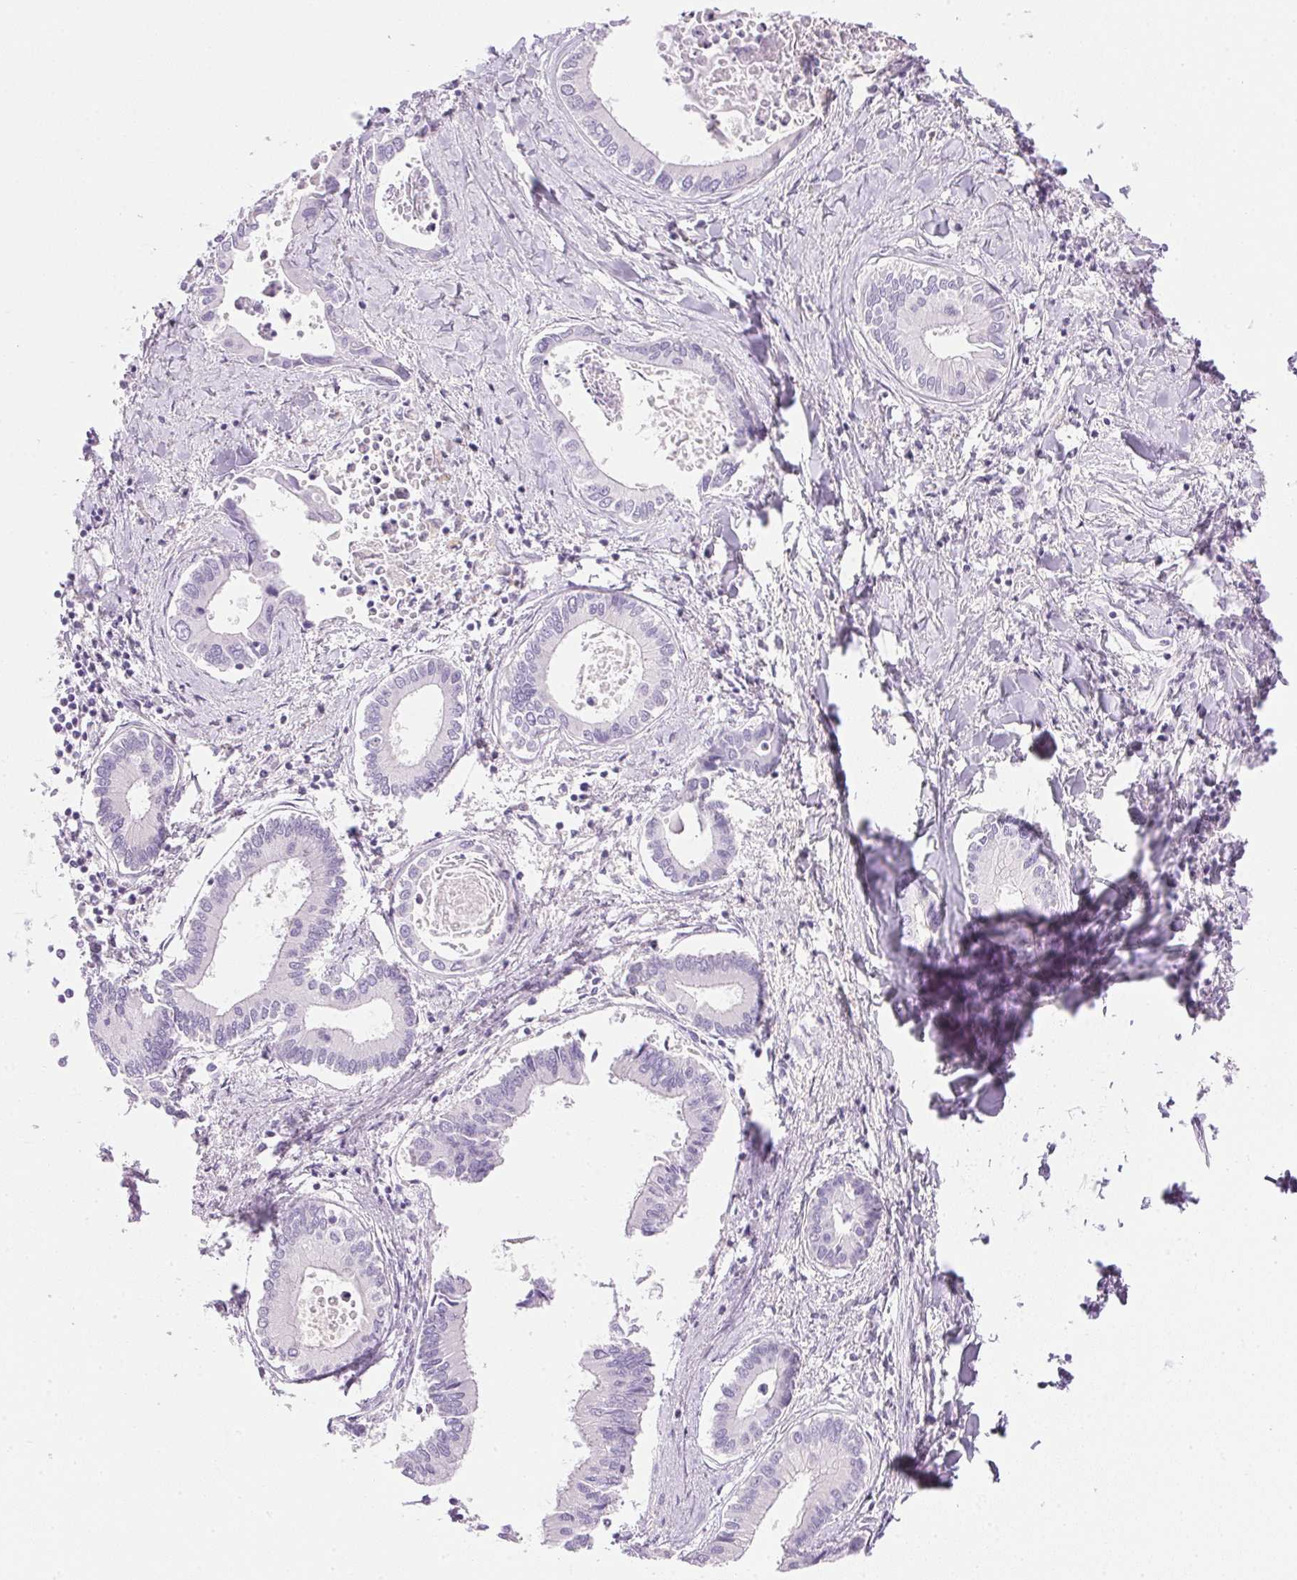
{"staining": {"intensity": "negative", "quantity": "none", "location": "none"}, "tissue": "liver cancer", "cell_type": "Tumor cells", "image_type": "cancer", "snomed": [{"axis": "morphology", "description": "Cholangiocarcinoma"}, {"axis": "topography", "description": "Liver"}], "caption": "The image demonstrates no staining of tumor cells in cholangiocarcinoma (liver).", "gene": "ATP6V1G3", "patient": {"sex": "male", "age": 66}}